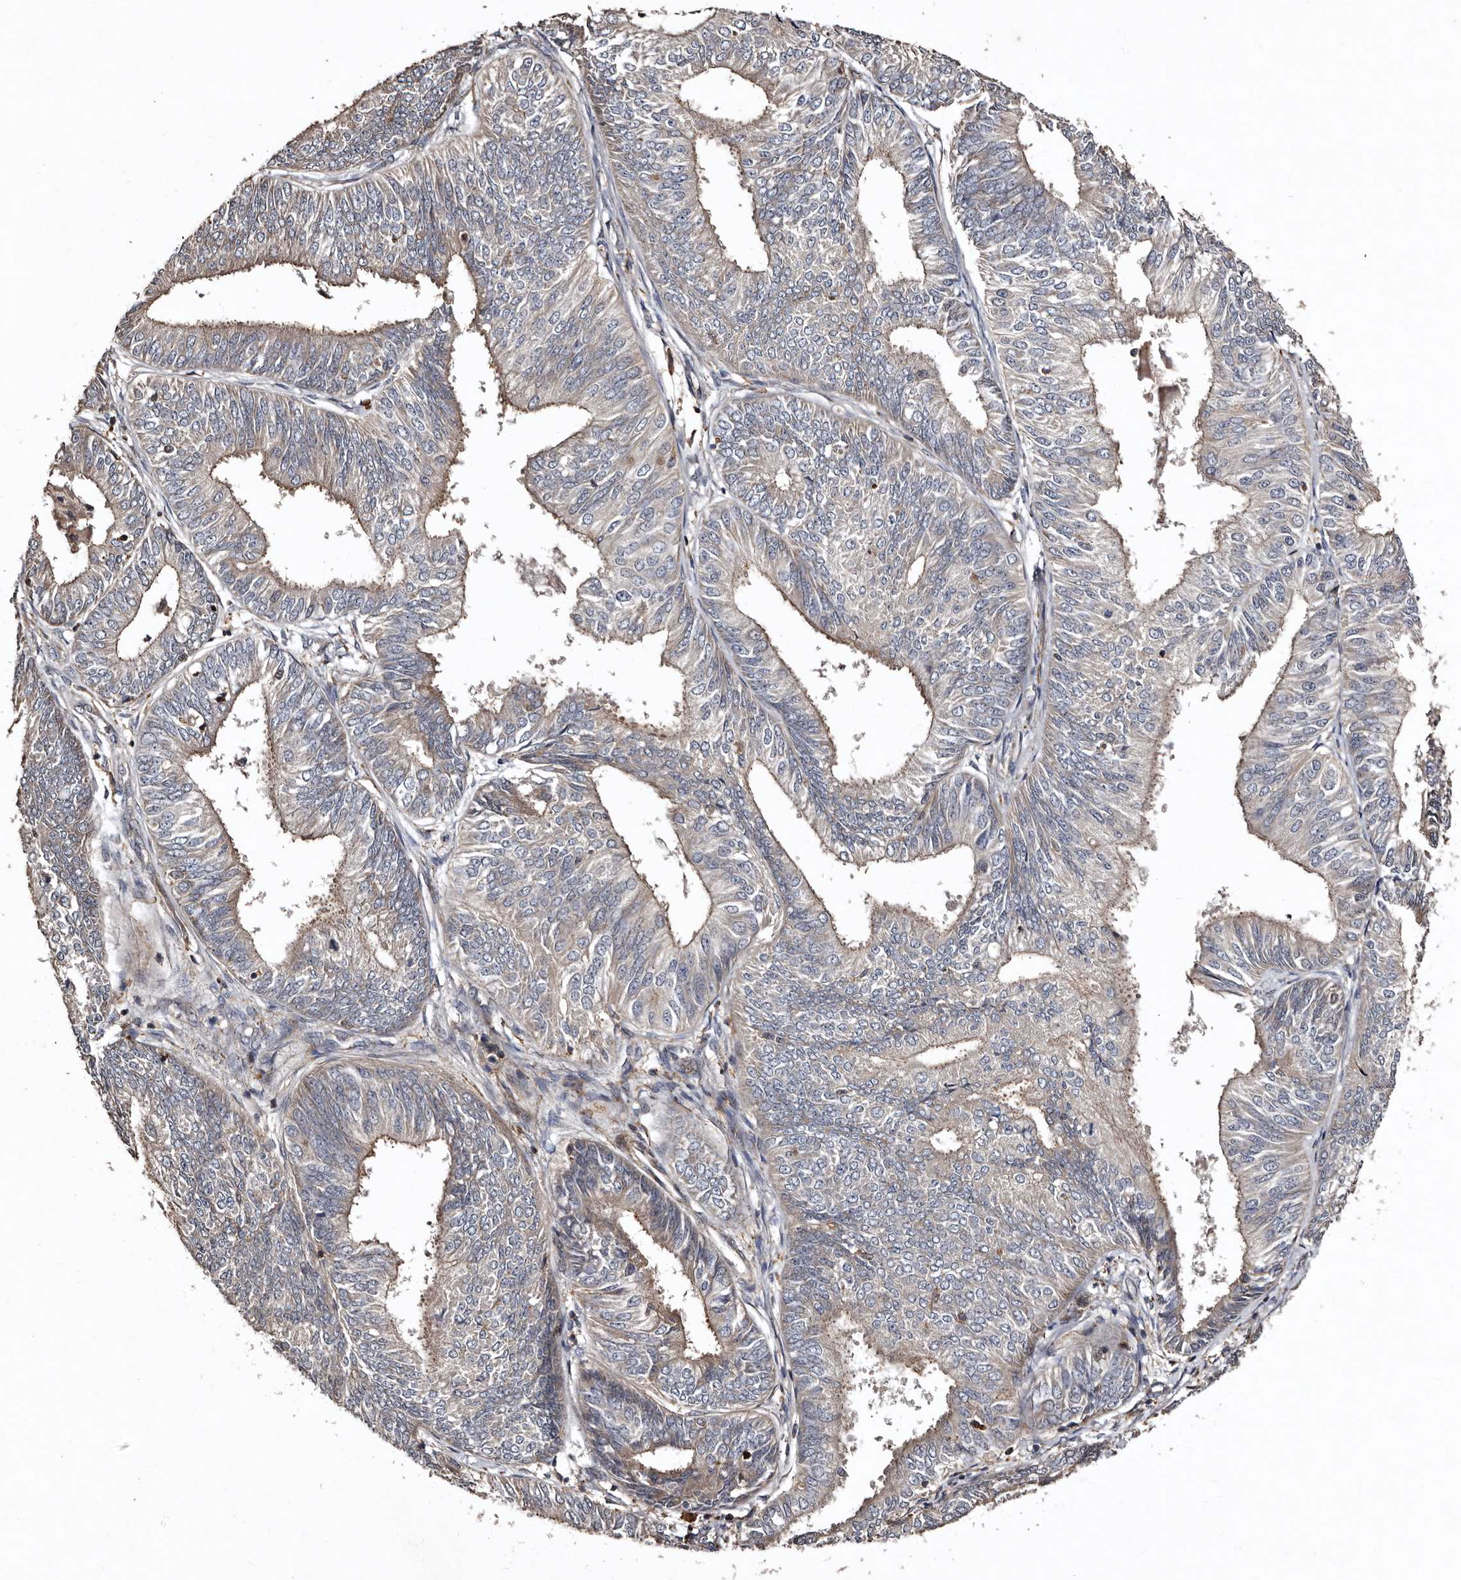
{"staining": {"intensity": "weak", "quantity": "<25%", "location": "cytoplasmic/membranous"}, "tissue": "endometrial cancer", "cell_type": "Tumor cells", "image_type": "cancer", "snomed": [{"axis": "morphology", "description": "Adenocarcinoma, NOS"}, {"axis": "topography", "description": "Endometrium"}], "caption": "There is no significant expression in tumor cells of endometrial cancer.", "gene": "PRKD3", "patient": {"sex": "female", "age": 58}}